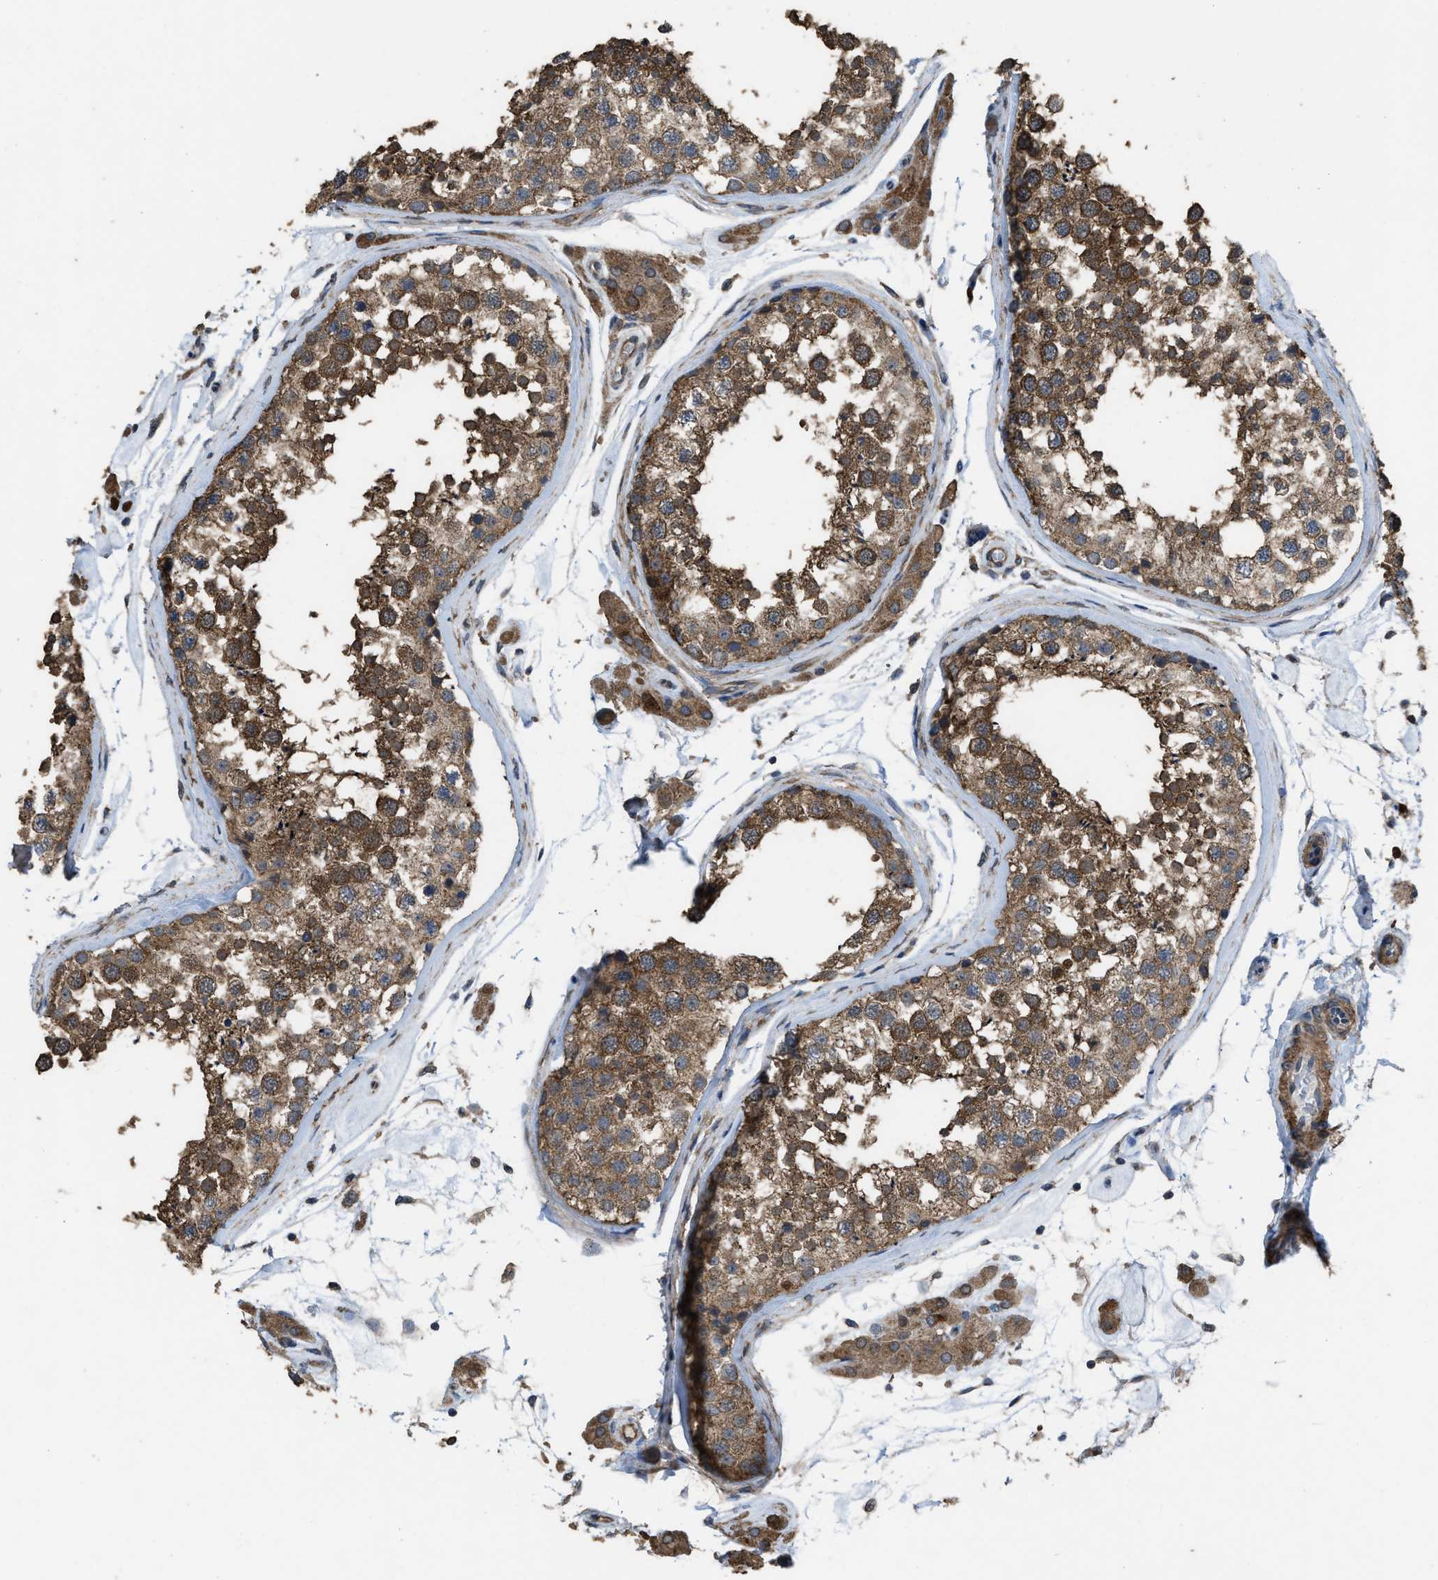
{"staining": {"intensity": "moderate", "quantity": ">75%", "location": "cytoplasmic/membranous"}, "tissue": "testis", "cell_type": "Cells in seminiferous ducts", "image_type": "normal", "snomed": [{"axis": "morphology", "description": "Normal tissue, NOS"}, {"axis": "topography", "description": "Testis"}], "caption": "Benign testis was stained to show a protein in brown. There is medium levels of moderate cytoplasmic/membranous expression in approximately >75% of cells in seminiferous ducts. Immunohistochemistry (ihc) stains the protein of interest in brown and the nuclei are stained blue.", "gene": "ARL6", "patient": {"sex": "male", "age": 46}}